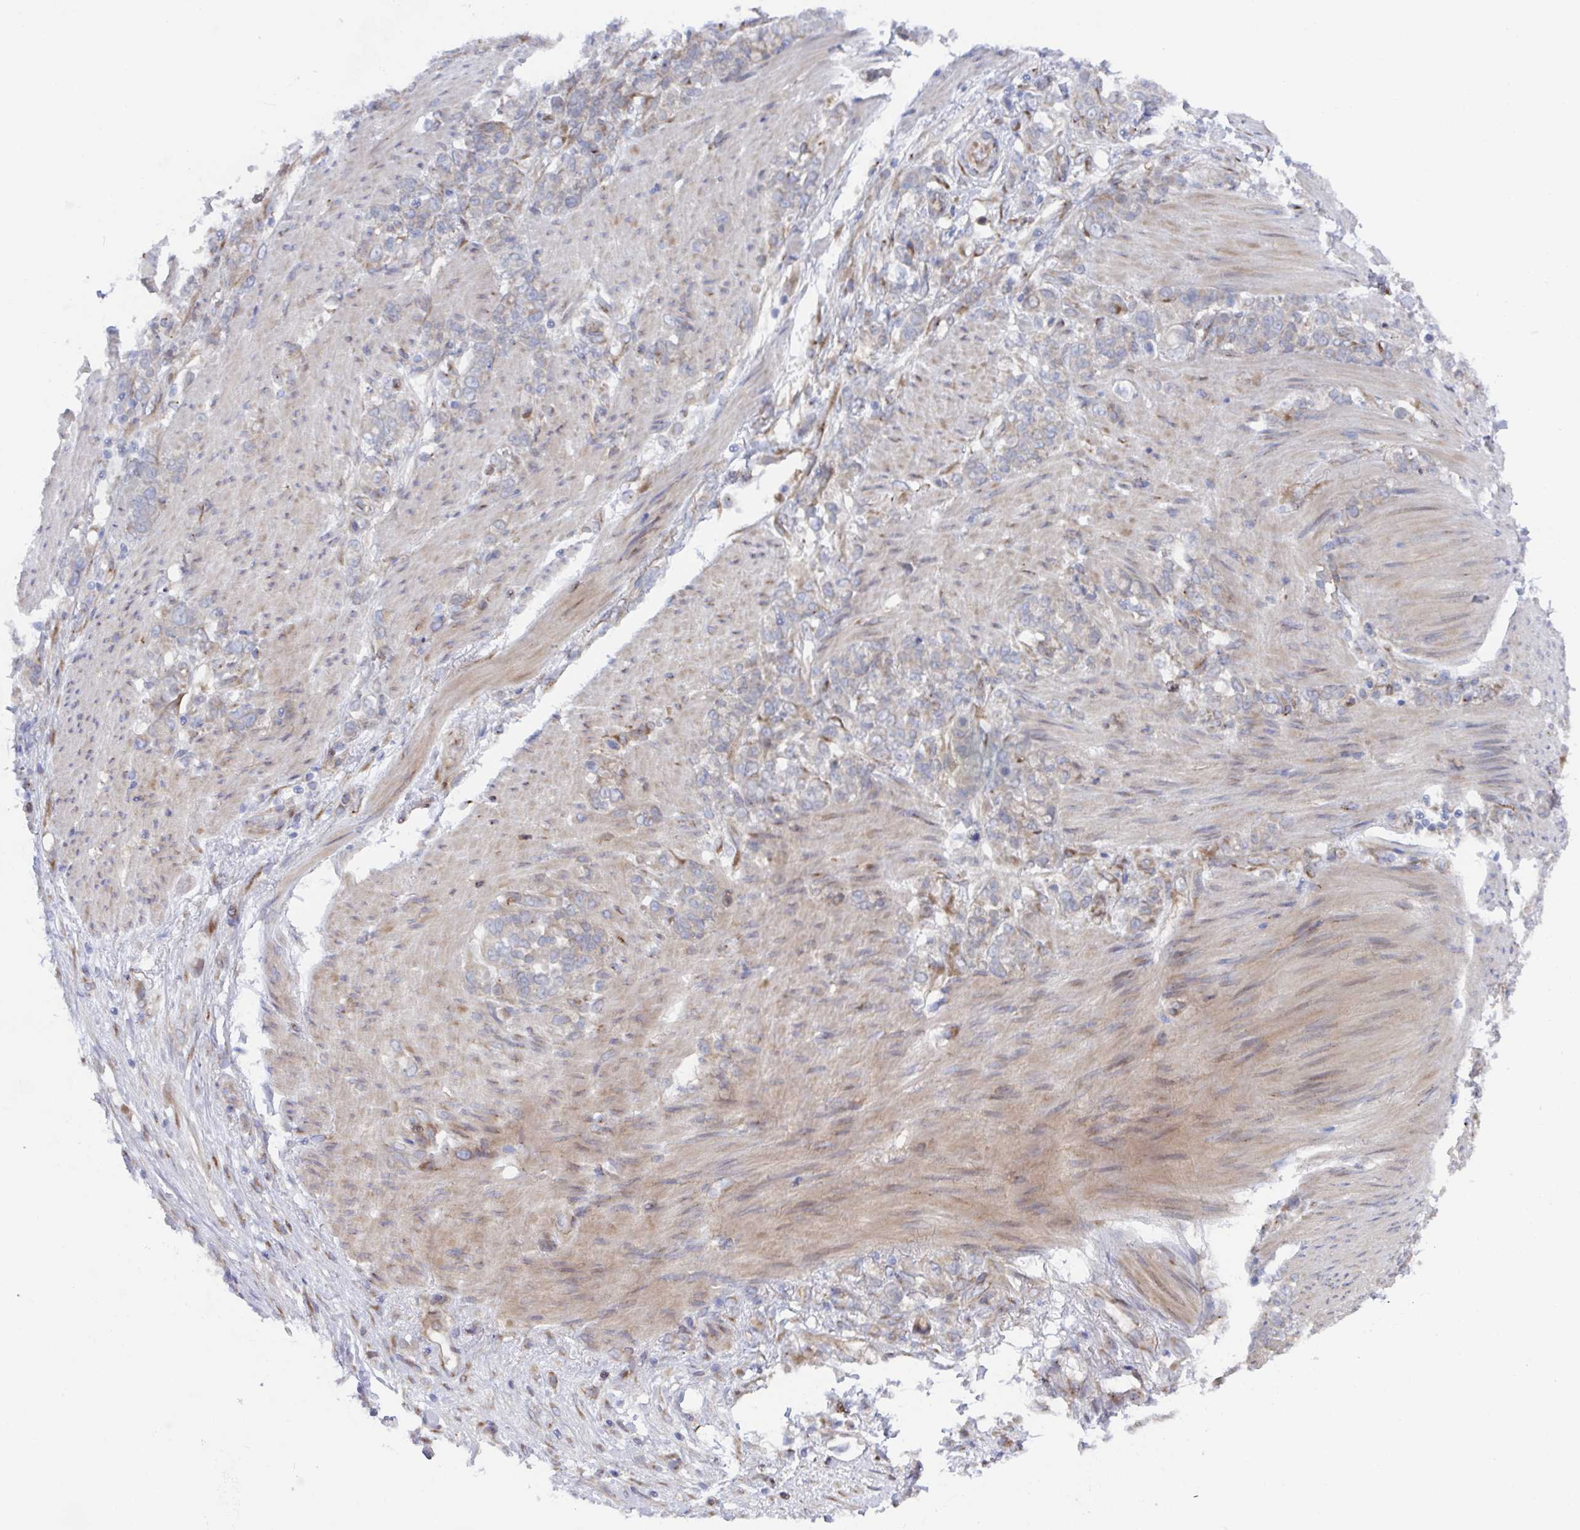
{"staining": {"intensity": "negative", "quantity": "none", "location": "none"}, "tissue": "stomach cancer", "cell_type": "Tumor cells", "image_type": "cancer", "snomed": [{"axis": "morphology", "description": "Adenocarcinoma, NOS"}, {"axis": "topography", "description": "Stomach"}], "caption": "High magnification brightfield microscopy of stomach adenocarcinoma stained with DAB (3,3'-diaminobenzidine) (brown) and counterstained with hematoxylin (blue): tumor cells show no significant expression.", "gene": "FJX1", "patient": {"sex": "female", "age": 79}}